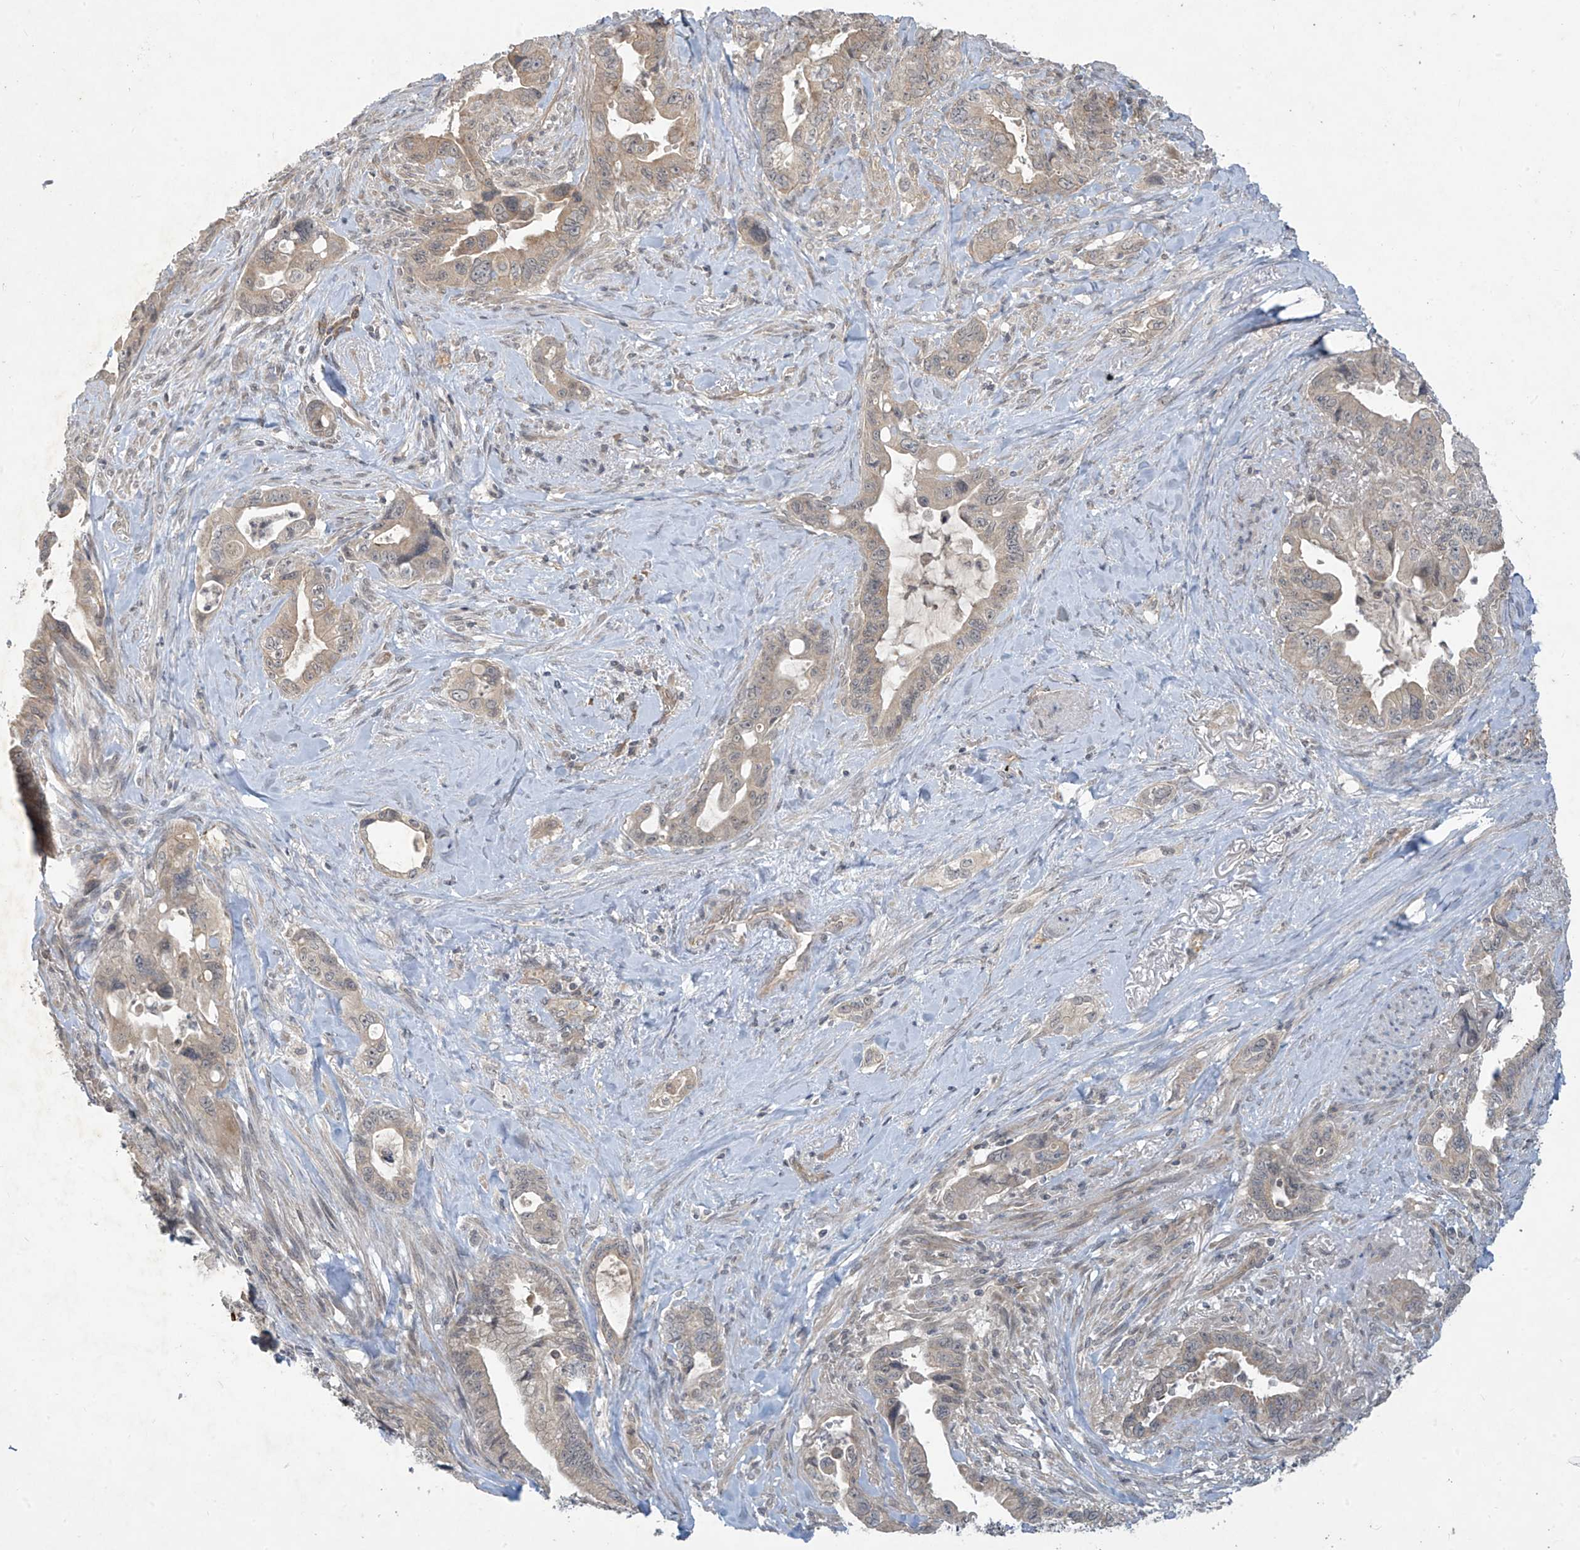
{"staining": {"intensity": "weak", "quantity": ">75%", "location": "cytoplasmic/membranous"}, "tissue": "pancreatic cancer", "cell_type": "Tumor cells", "image_type": "cancer", "snomed": [{"axis": "morphology", "description": "Adenocarcinoma, NOS"}, {"axis": "topography", "description": "Pancreas"}], "caption": "This photomicrograph demonstrates IHC staining of human pancreatic cancer (adenocarcinoma), with low weak cytoplasmic/membranous expression in approximately >75% of tumor cells.", "gene": "DGKQ", "patient": {"sex": "male", "age": 70}}